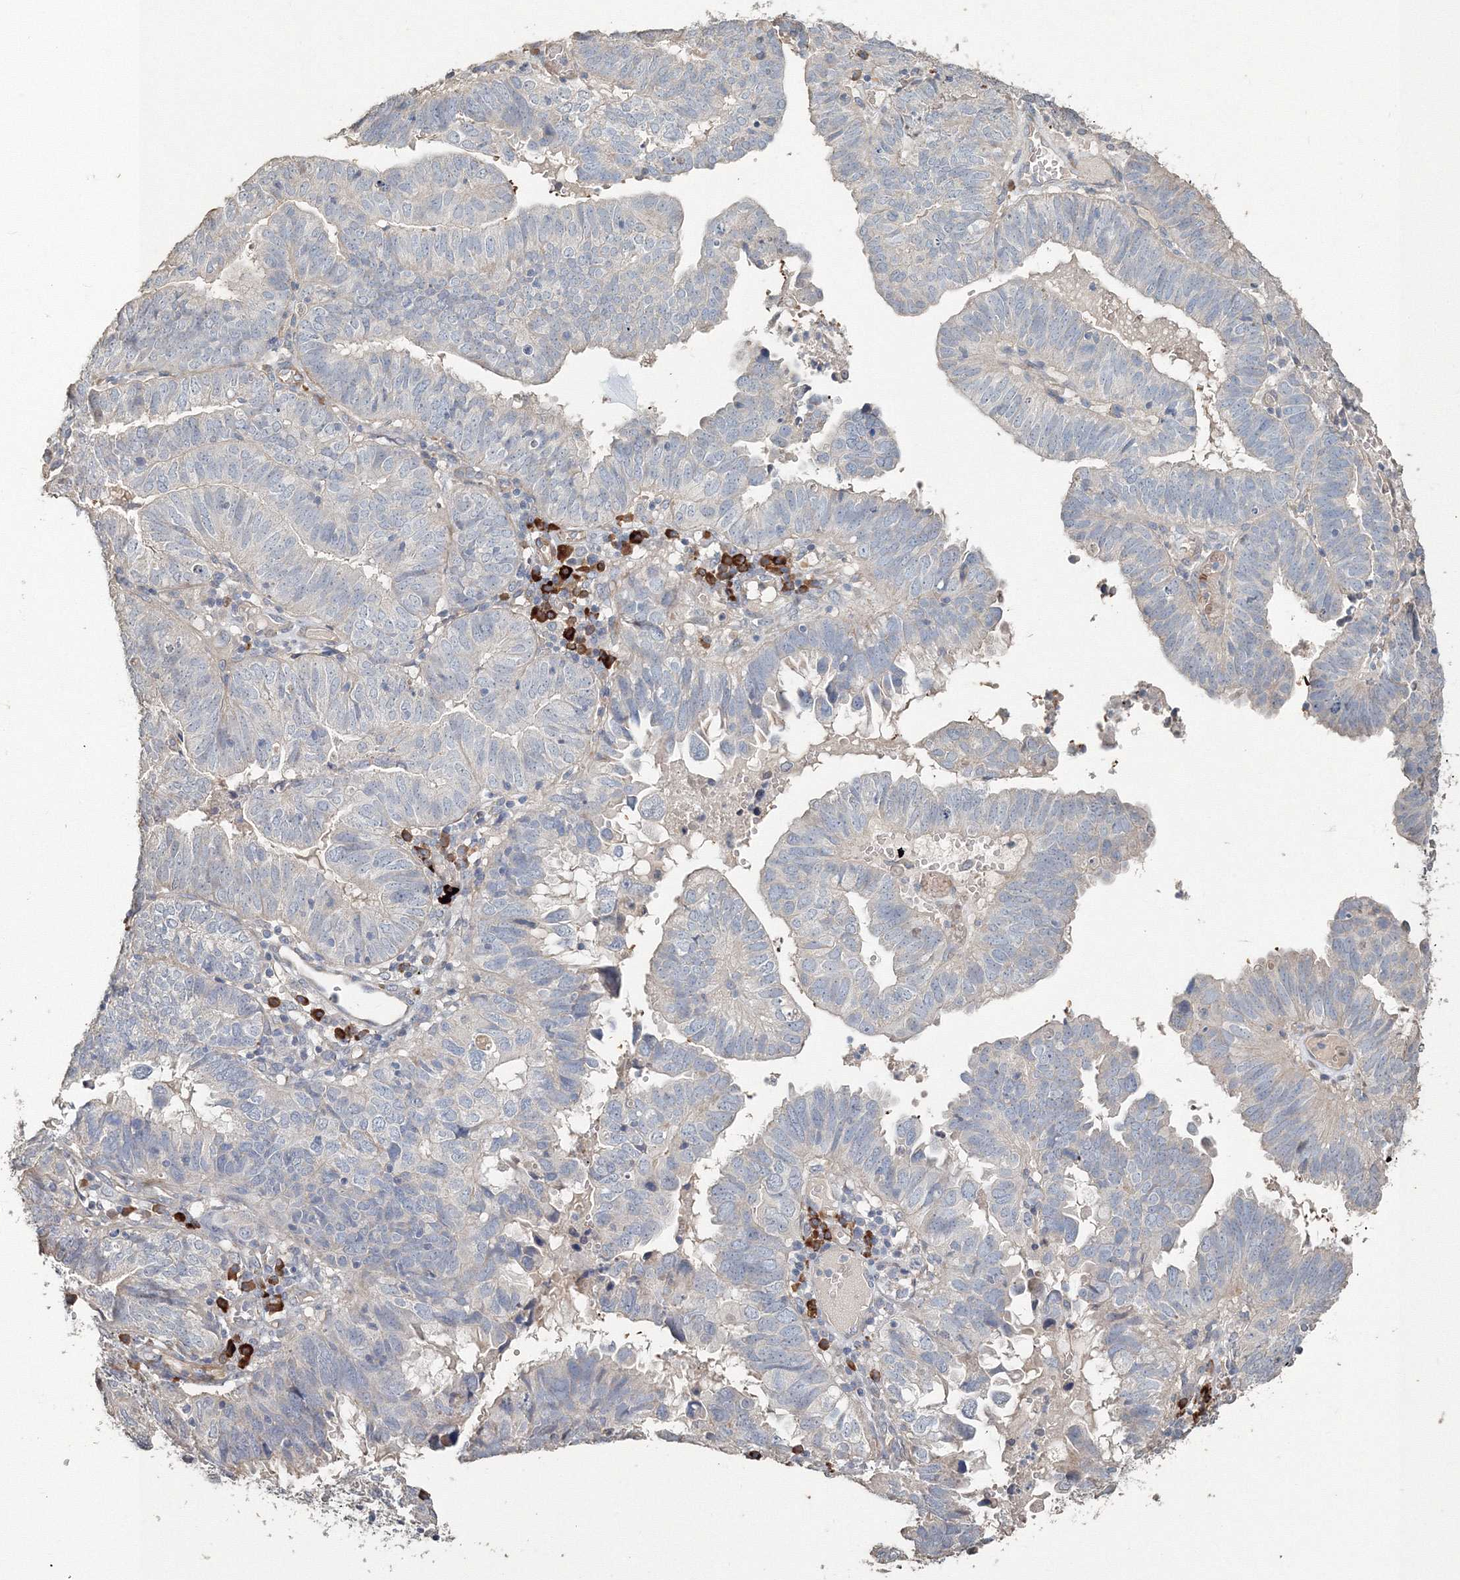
{"staining": {"intensity": "negative", "quantity": "none", "location": "none"}, "tissue": "endometrial cancer", "cell_type": "Tumor cells", "image_type": "cancer", "snomed": [{"axis": "morphology", "description": "Adenocarcinoma, NOS"}, {"axis": "topography", "description": "Uterus"}], "caption": "DAB immunohistochemical staining of endometrial cancer (adenocarcinoma) shows no significant staining in tumor cells.", "gene": "NALF2", "patient": {"sex": "female", "age": 77}}